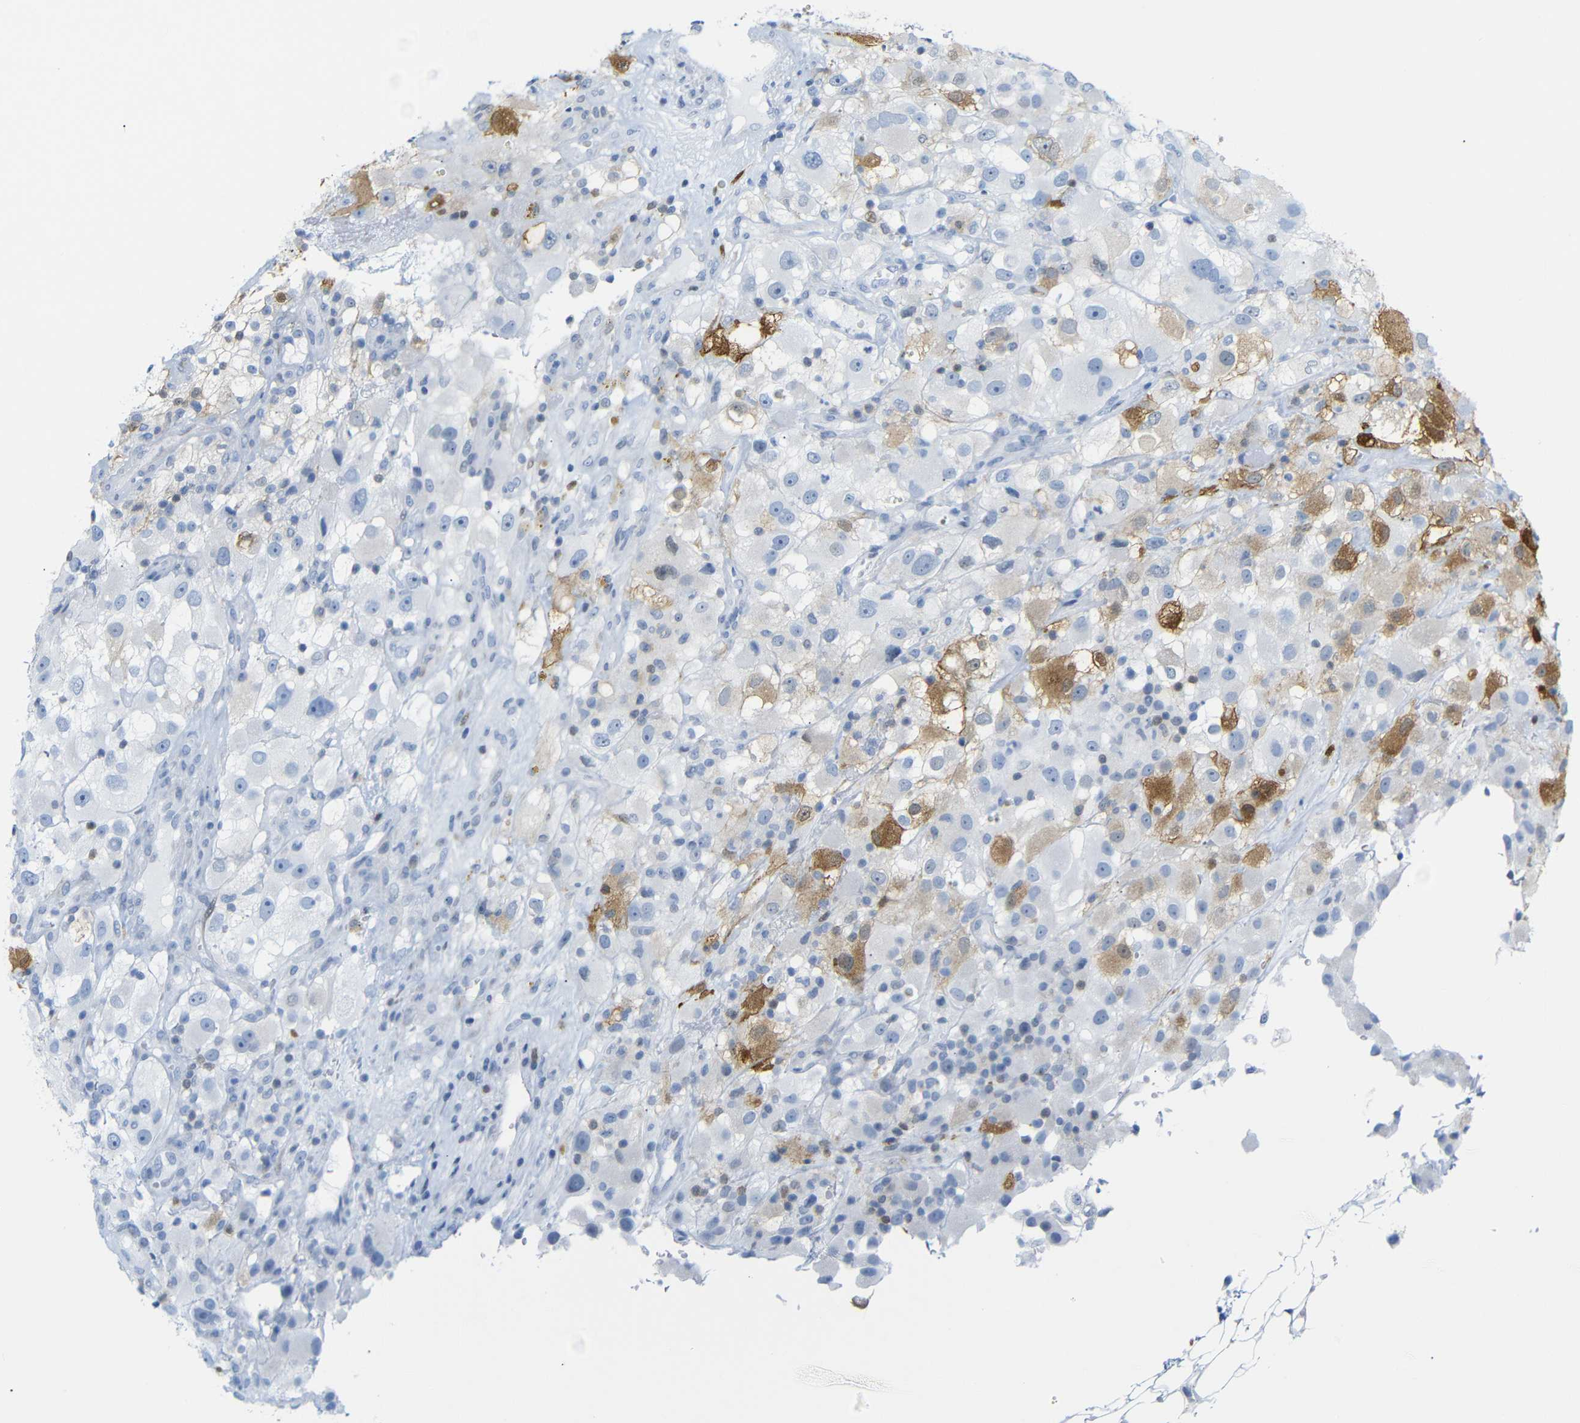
{"staining": {"intensity": "strong", "quantity": "<25%", "location": "cytoplasmic/membranous"}, "tissue": "renal cancer", "cell_type": "Tumor cells", "image_type": "cancer", "snomed": [{"axis": "morphology", "description": "Adenocarcinoma, NOS"}, {"axis": "topography", "description": "Kidney"}], "caption": "High-power microscopy captured an IHC histopathology image of adenocarcinoma (renal), revealing strong cytoplasmic/membranous expression in about <25% of tumor cells.", "gene": "MT1A", "patient": {"sex": "female", "age": 52}}